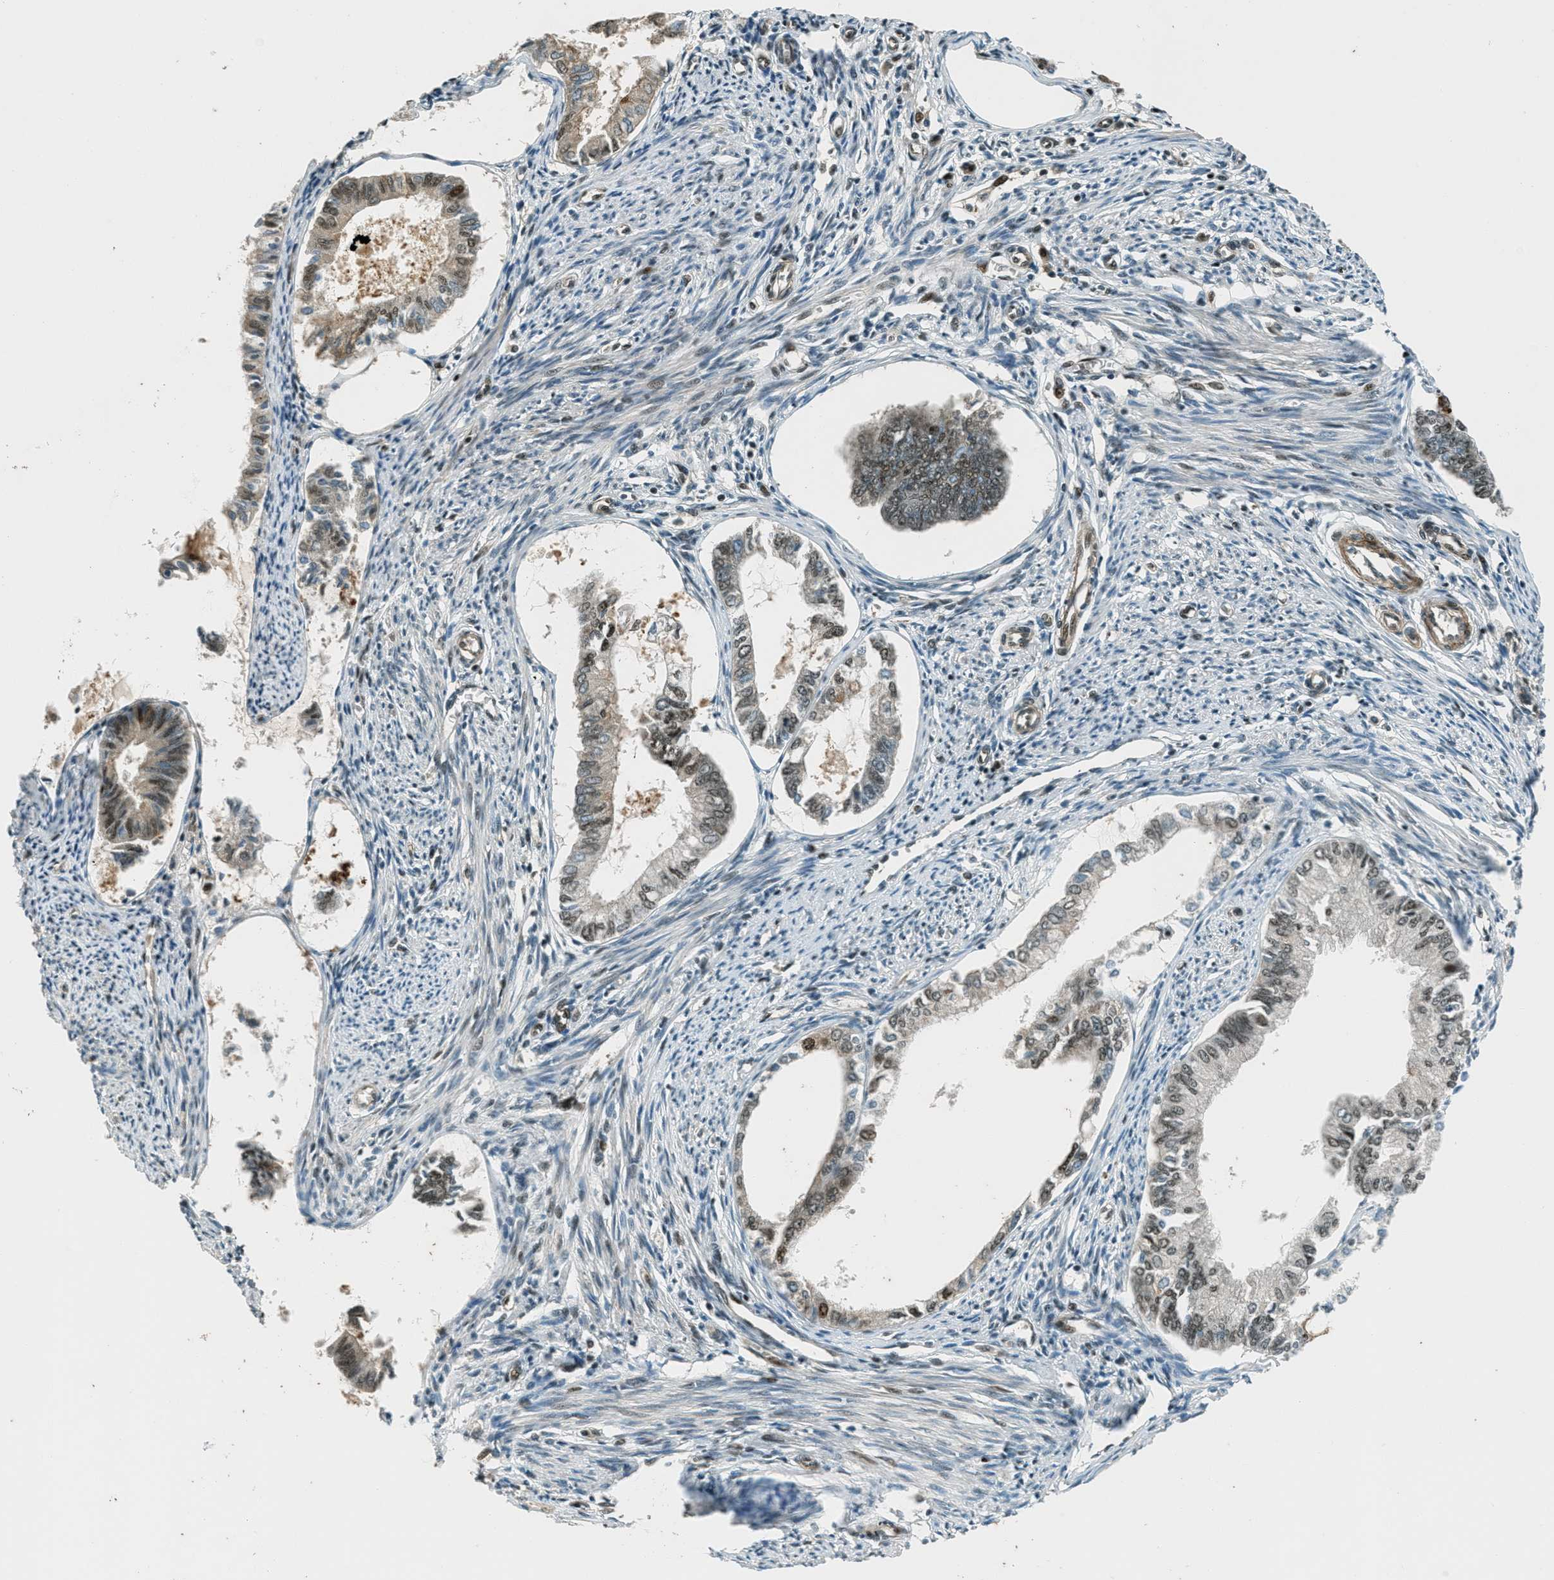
{"staining": {"intensity": "moderate", "quantity": "<25%", "location": "nuclear"}, "tissue": "endometrial cancer", "cell_type": "Tumor cells", "image_type": "cancer", "snomed": [{"axis": "morphology", "description": "Adenocarcinoma, NOS"}, {"axis": "topography", "description": "Endometrium"}], "caption": "DAB immunohistochemical staining of human endometrial cancer shows moderate nuclear protein staining in about <25% of tumor cells. (DAB IHC, brown staining for protein, blue staining for nuclei).", "gene": "FOXM1", "patient": {"sex": "female", "age": 86}}